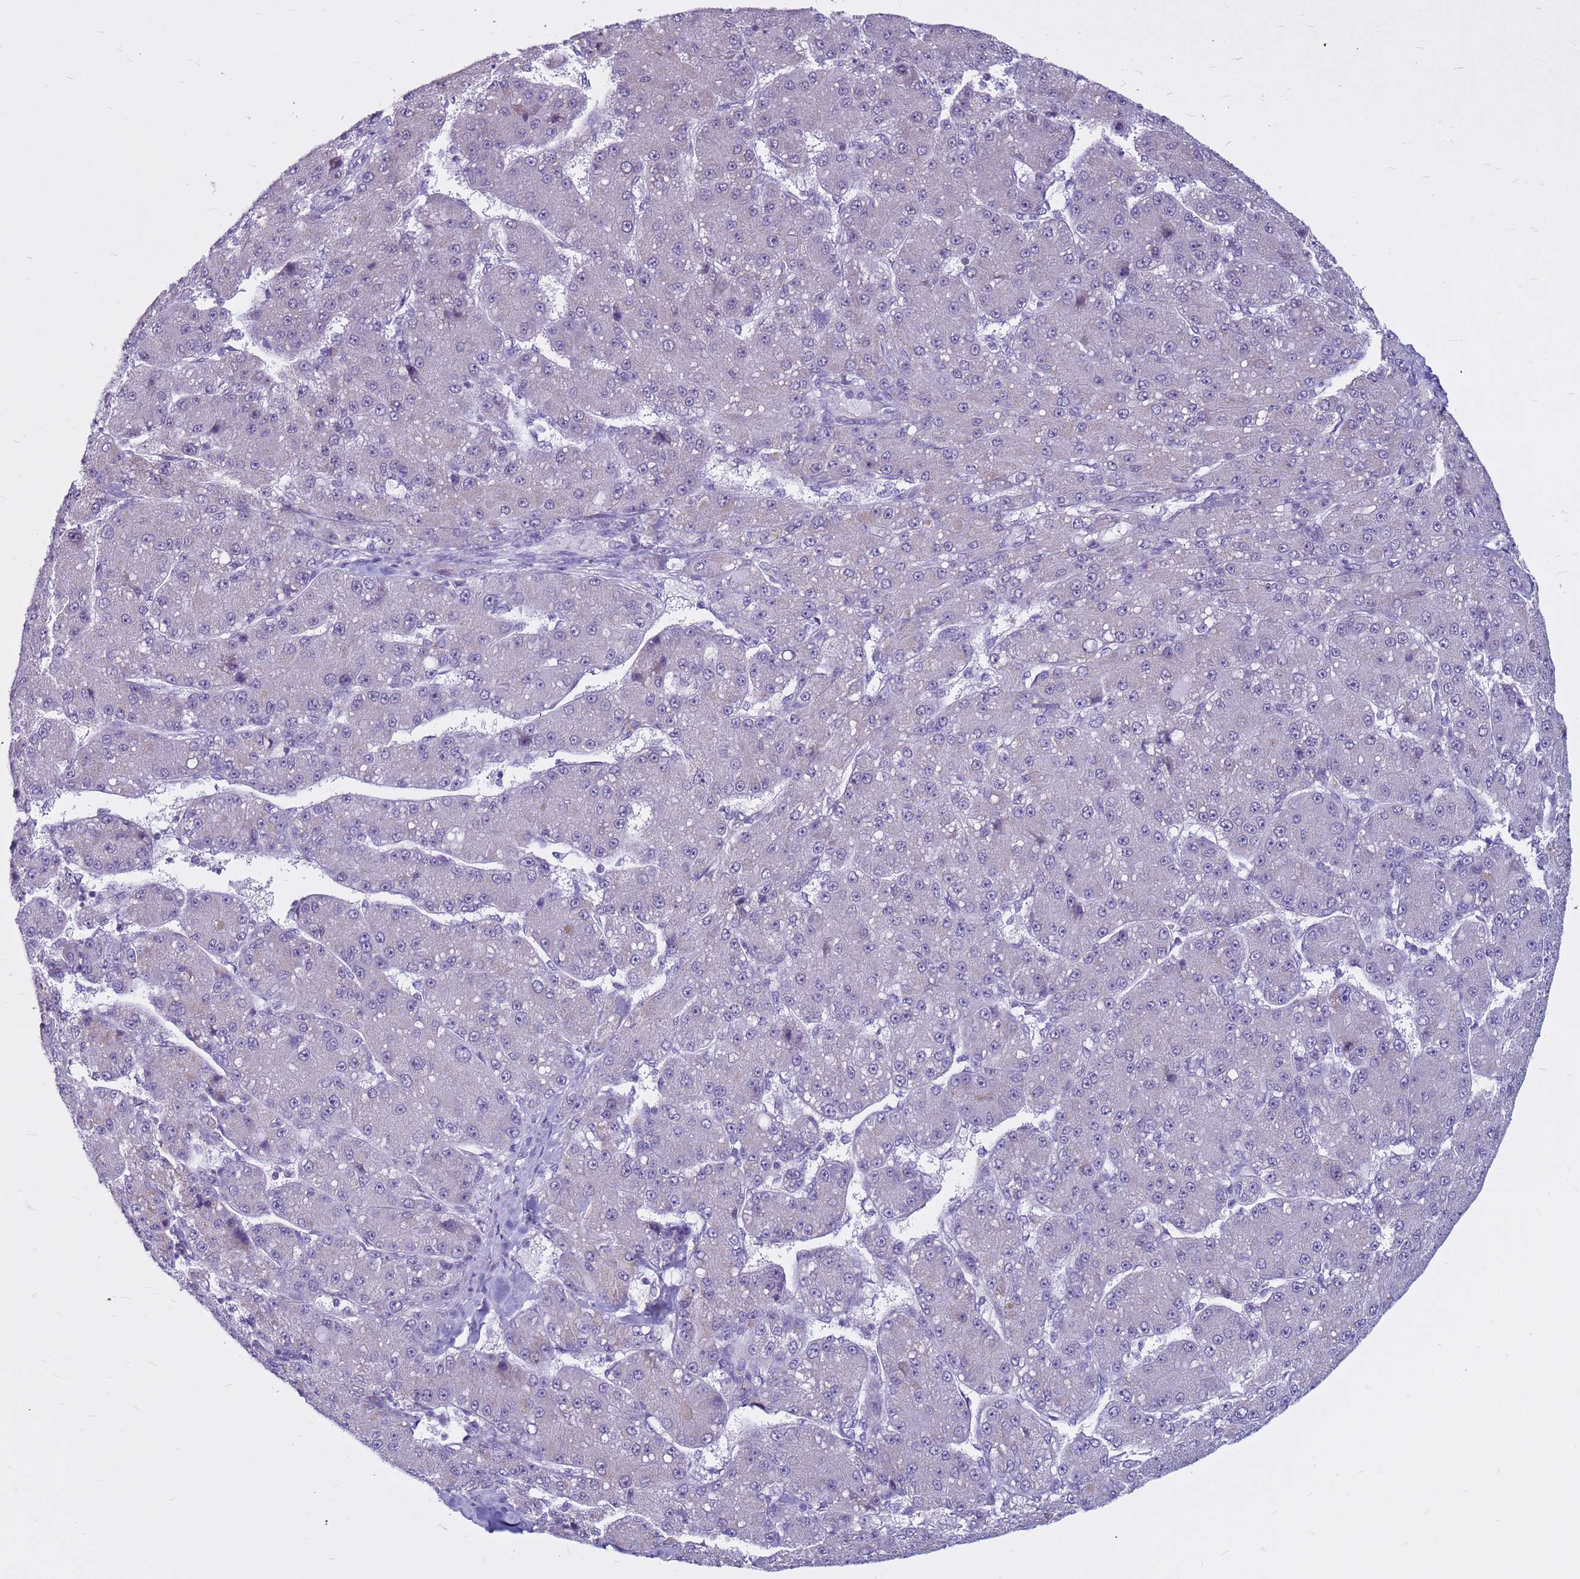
{"staining": {"intensity": "negative", "quantity": "none", "location": "none"}, "tissue": "liver cancer", "cell_type": "Tumor cells", "image_type": "cancer", "snomed": [{"axis": "morphology", "description": "Carcinoma, Hepatocellular, NOS"}, {"axis": "topography", "description": "Liver"}], "caption": "A high-resolution histopathology image shows immunohistochemistry staining of liver hepatocellular carcinoma, which shows no significant staining in tumor cells.", "gene": "CDK2AP2", "patient": {"sex": "male", "age": 67}}